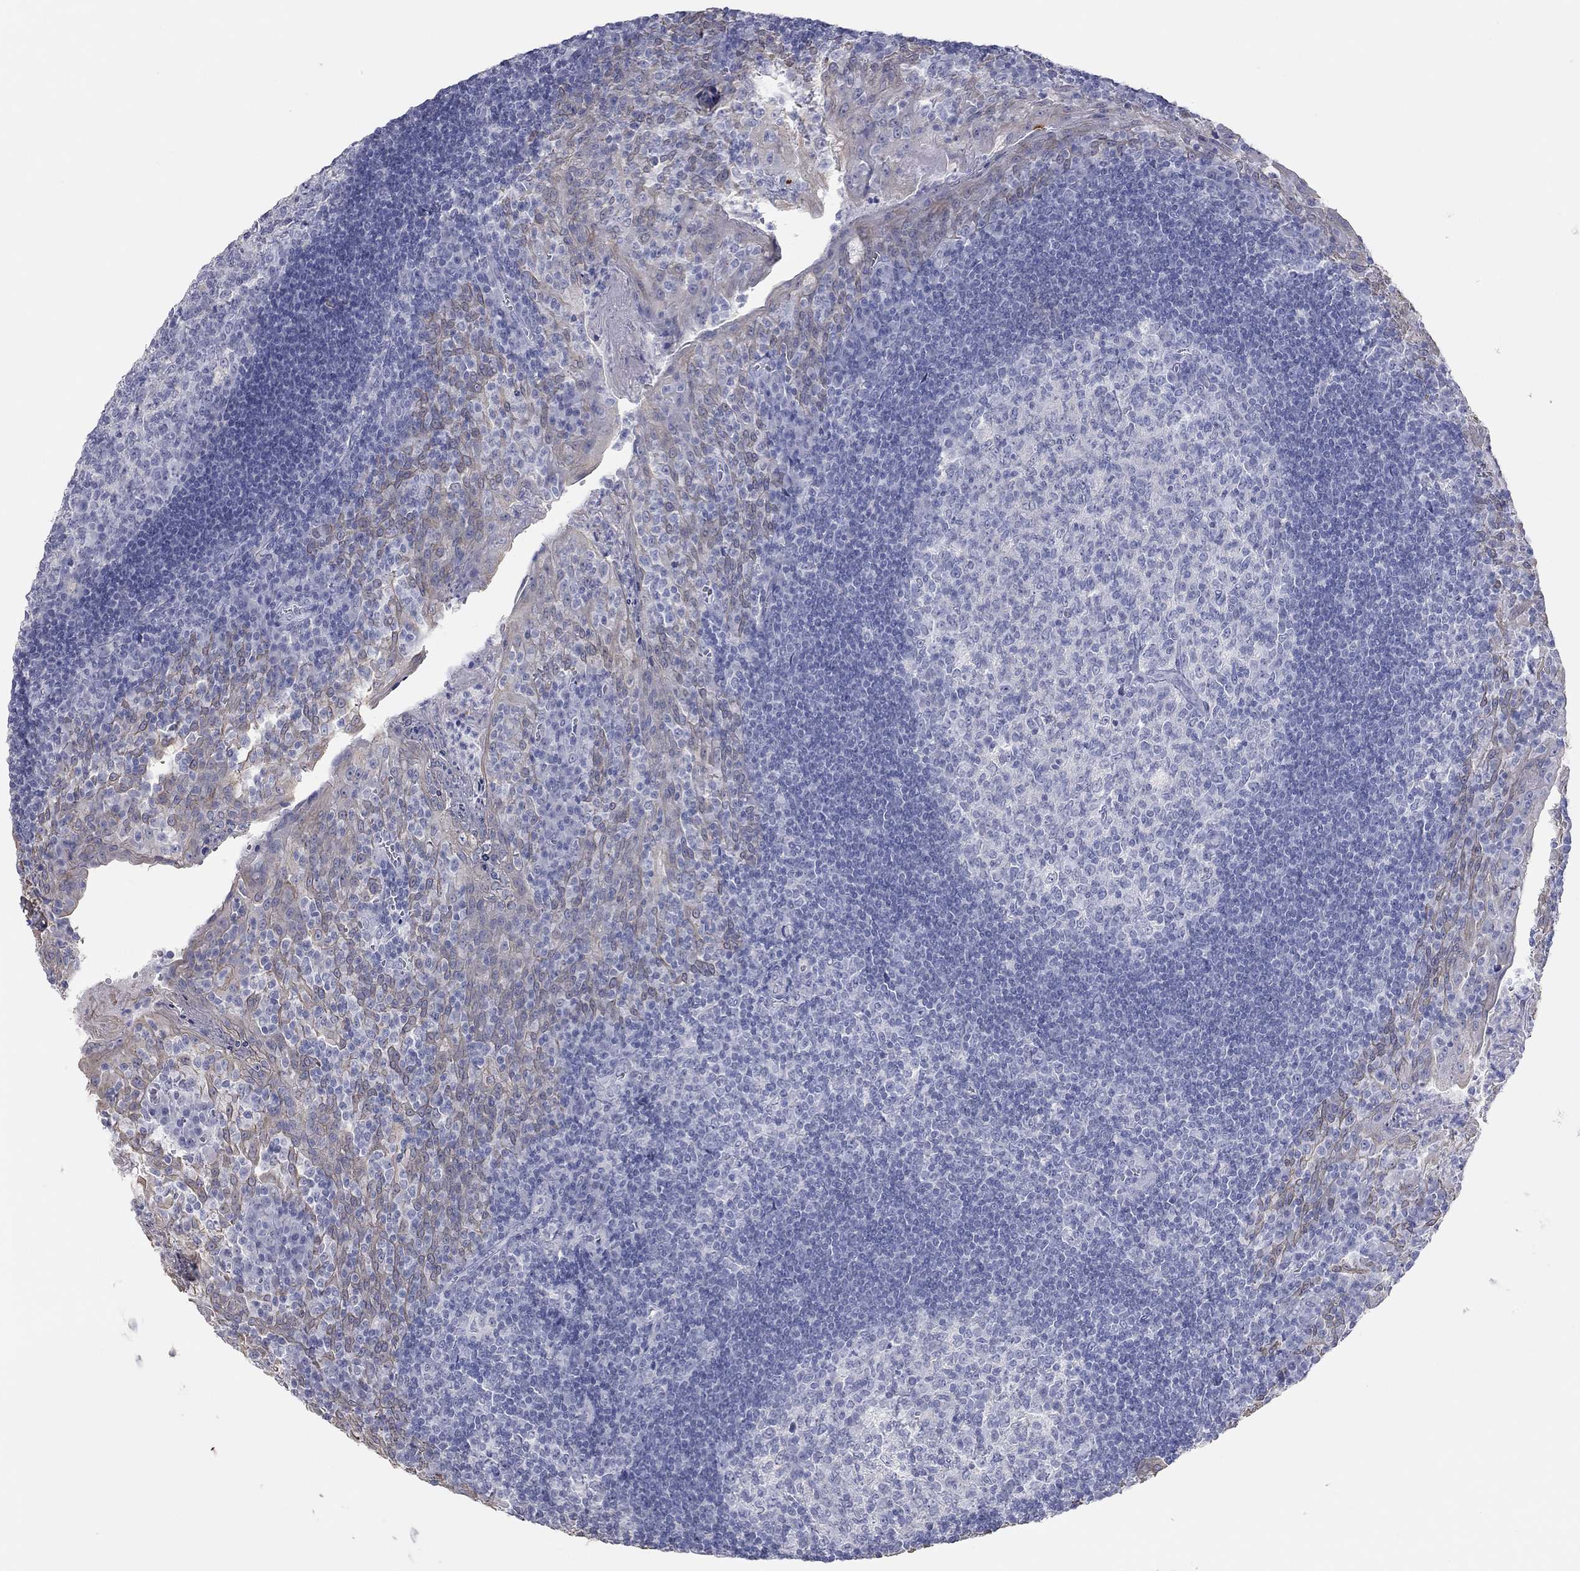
{"staining": {"intensity": "negative", "quantity": "none", "location": "none"}, "tissue": "tonsil", "cell_type": "Germinal center cells", "image_type": "normal", "snomed": [{"axis": "morphology", "description": "Normal tissue, NOS"}, {"axis": "topography", "description": "Tonsil"}], "caption": "This is an IHC image of benign human tonsil. There is no staining in germinal center cells.", "gene": "AK8", "patient": {"sex": "female", "age": 12}}